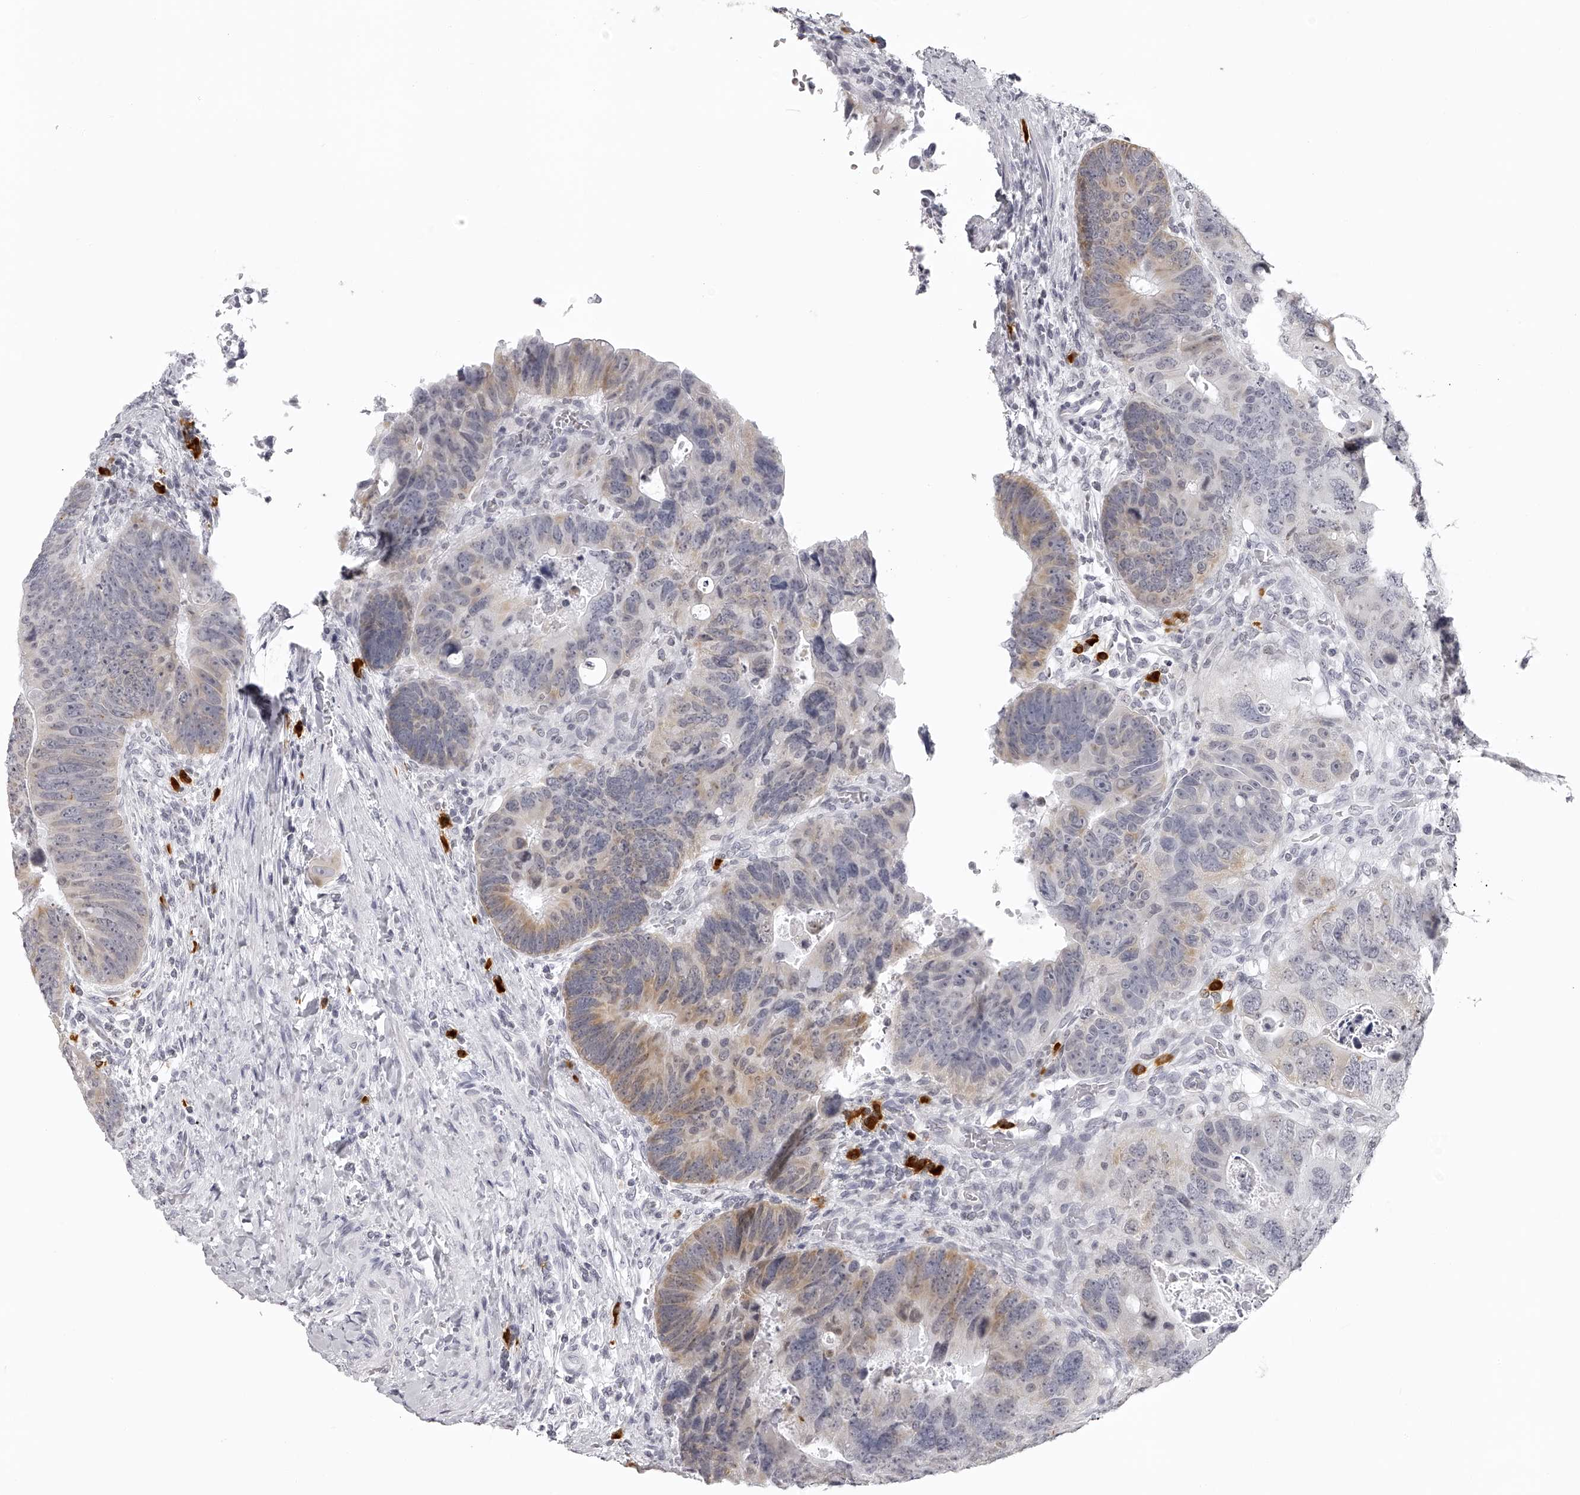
{"staining": {"intensity": "weak", "quantity": "25%-75%", "location": "cytoplasmic/membranous"}, "tissue": "colorectal cancer", "cell_type": "Tumor cells", "image_type": "cancer", "snomed": [{"axis": "morphology", "description": "Adenocarcinoma, NOS"}, {"axis": "topography", "description": "Rectum"}], "caption": "Colorectal cancer stained with IHC exhibits weak cytoplasmic/membranous positivity in about 25%-75% of tumor cells.", "gene": "SEC11C", "patient": {"sex": "male", "age": 59}}